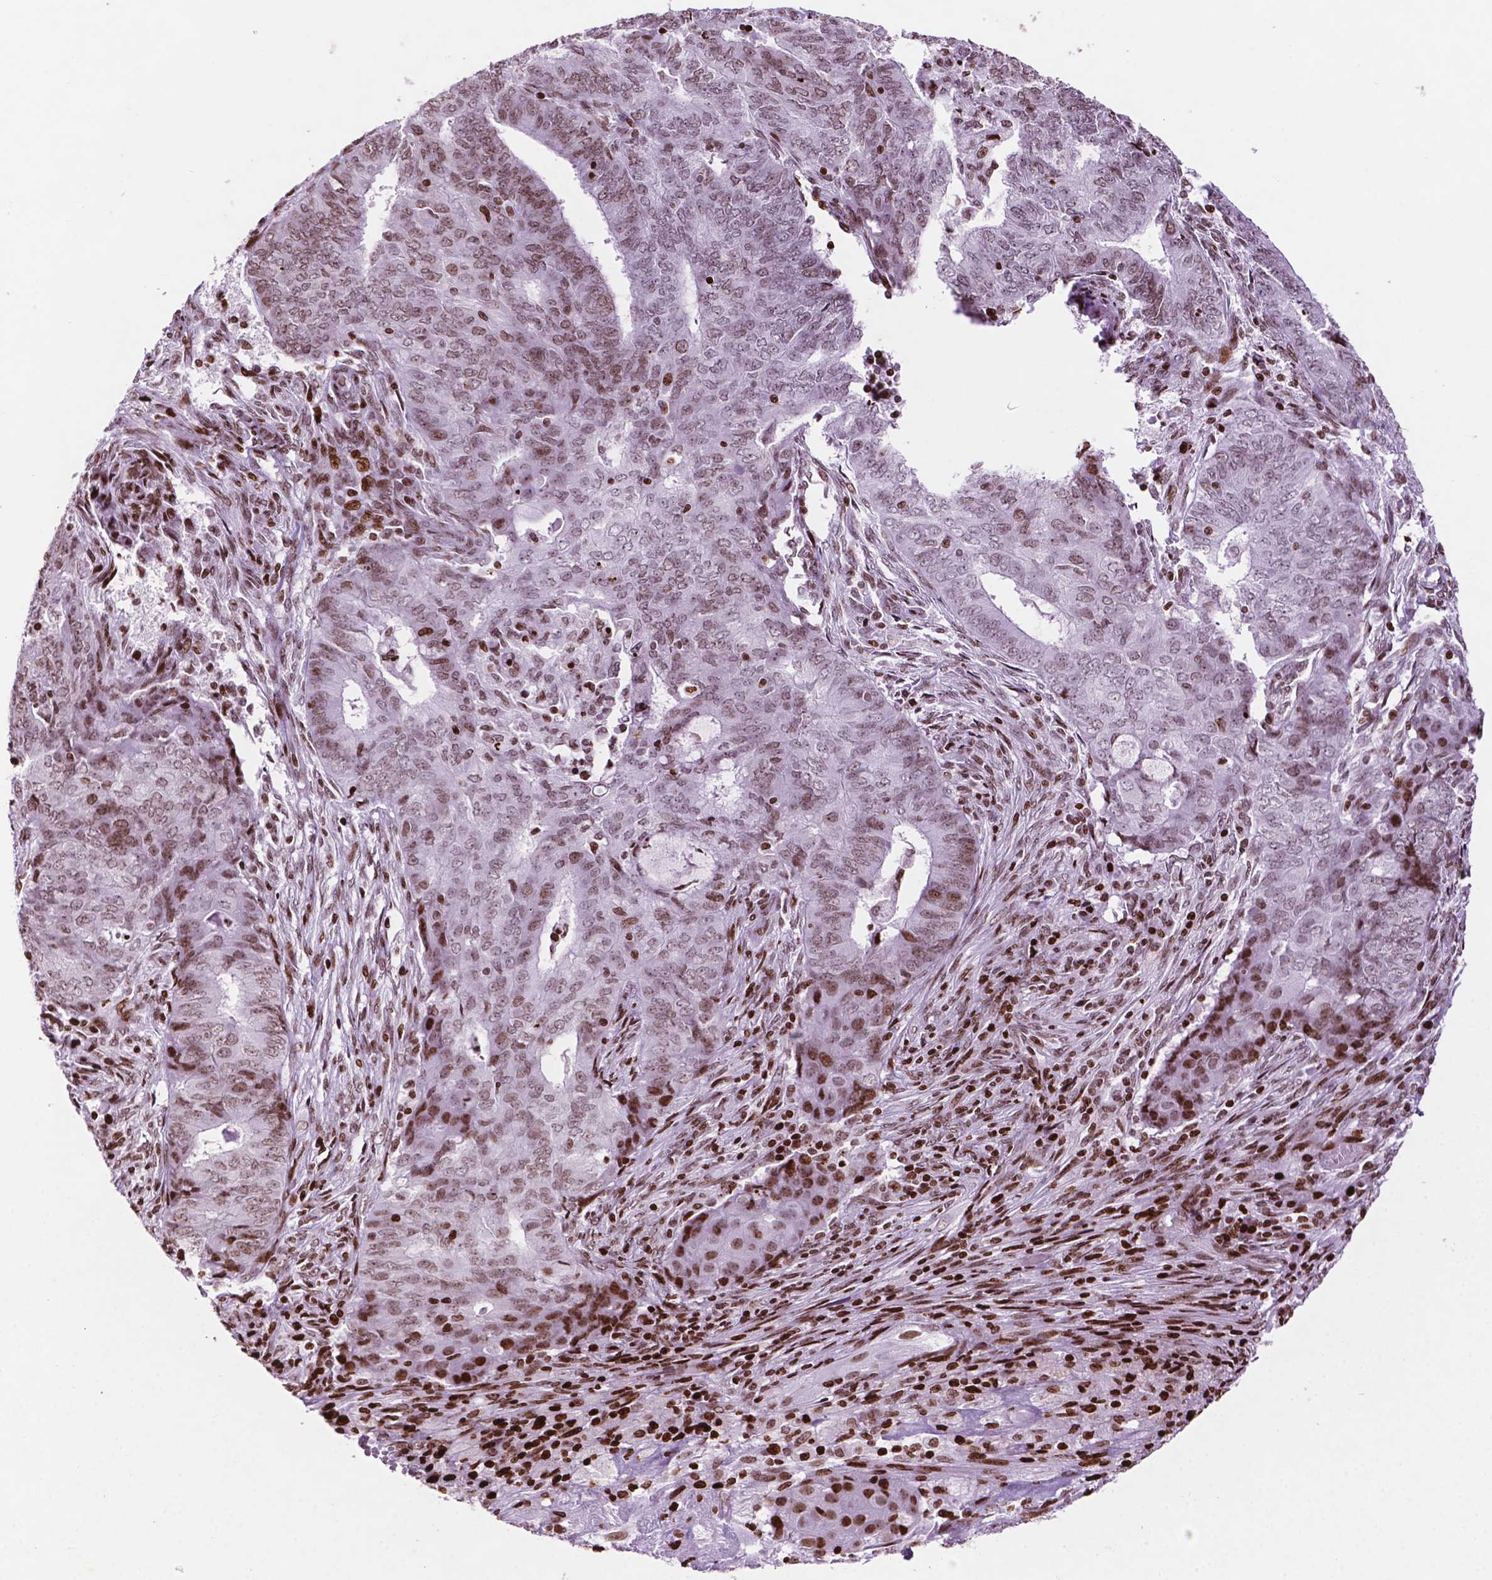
{"staining": {"intensity": "moderate", "quantity": "25%-75%", "location": "nuclear"}, "tissue": "endometrial cancer", "cell_type": "Tumor cells", "image_type": "cancer", "snomed": [{"axis": "morphology", "description": "Adenocarcinoma, NOS"}, {"axis": "topography", "description": "Endometrium"}], "caption": "IHC (DAB) staining of adenocarcinoma (endometrial) demonstrates moderate nuclear protein expression in about 25%-75% of tumor cells.", "gene": "TMEM250", "patient": {"sex": "female", "age": 62}}